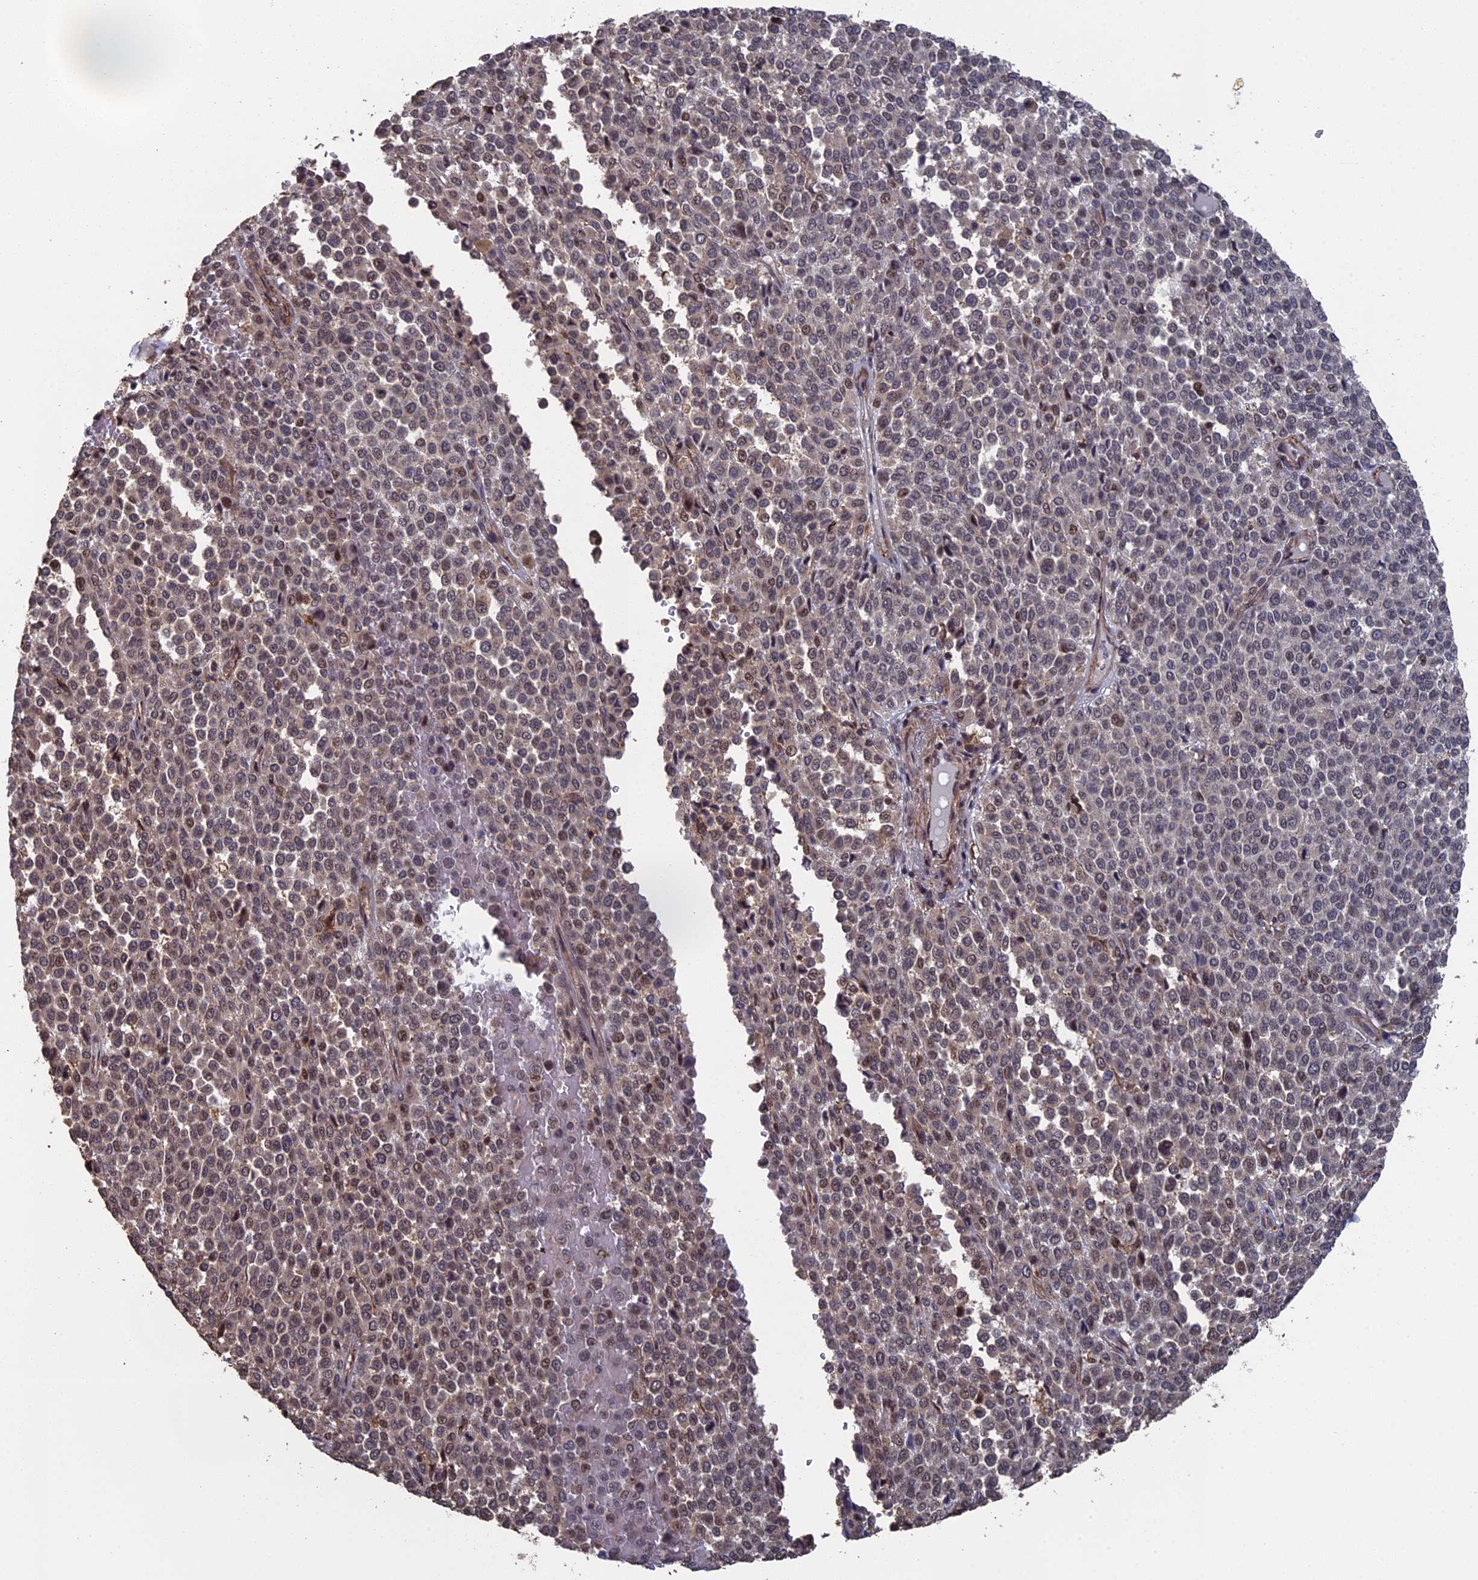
{"staining": {"intensity": "weak", "quantity": "<25%", "location": "nuclear"}, "tissue": "melanoma", "cell_type": "Tumor cells", "image_type": "cancer", "snomed": [{"axis": "morphology", "description": "Malignant melanoma, Metastatic site"}, {"axis": "topography", "description": "Pancreas"}], "caption": "Image shows no significant protein staining in tumor cells of malignant melanoma (metastatic site).", "gene": "MYBL2", "patient": {"sex": "female", "age": 30}}